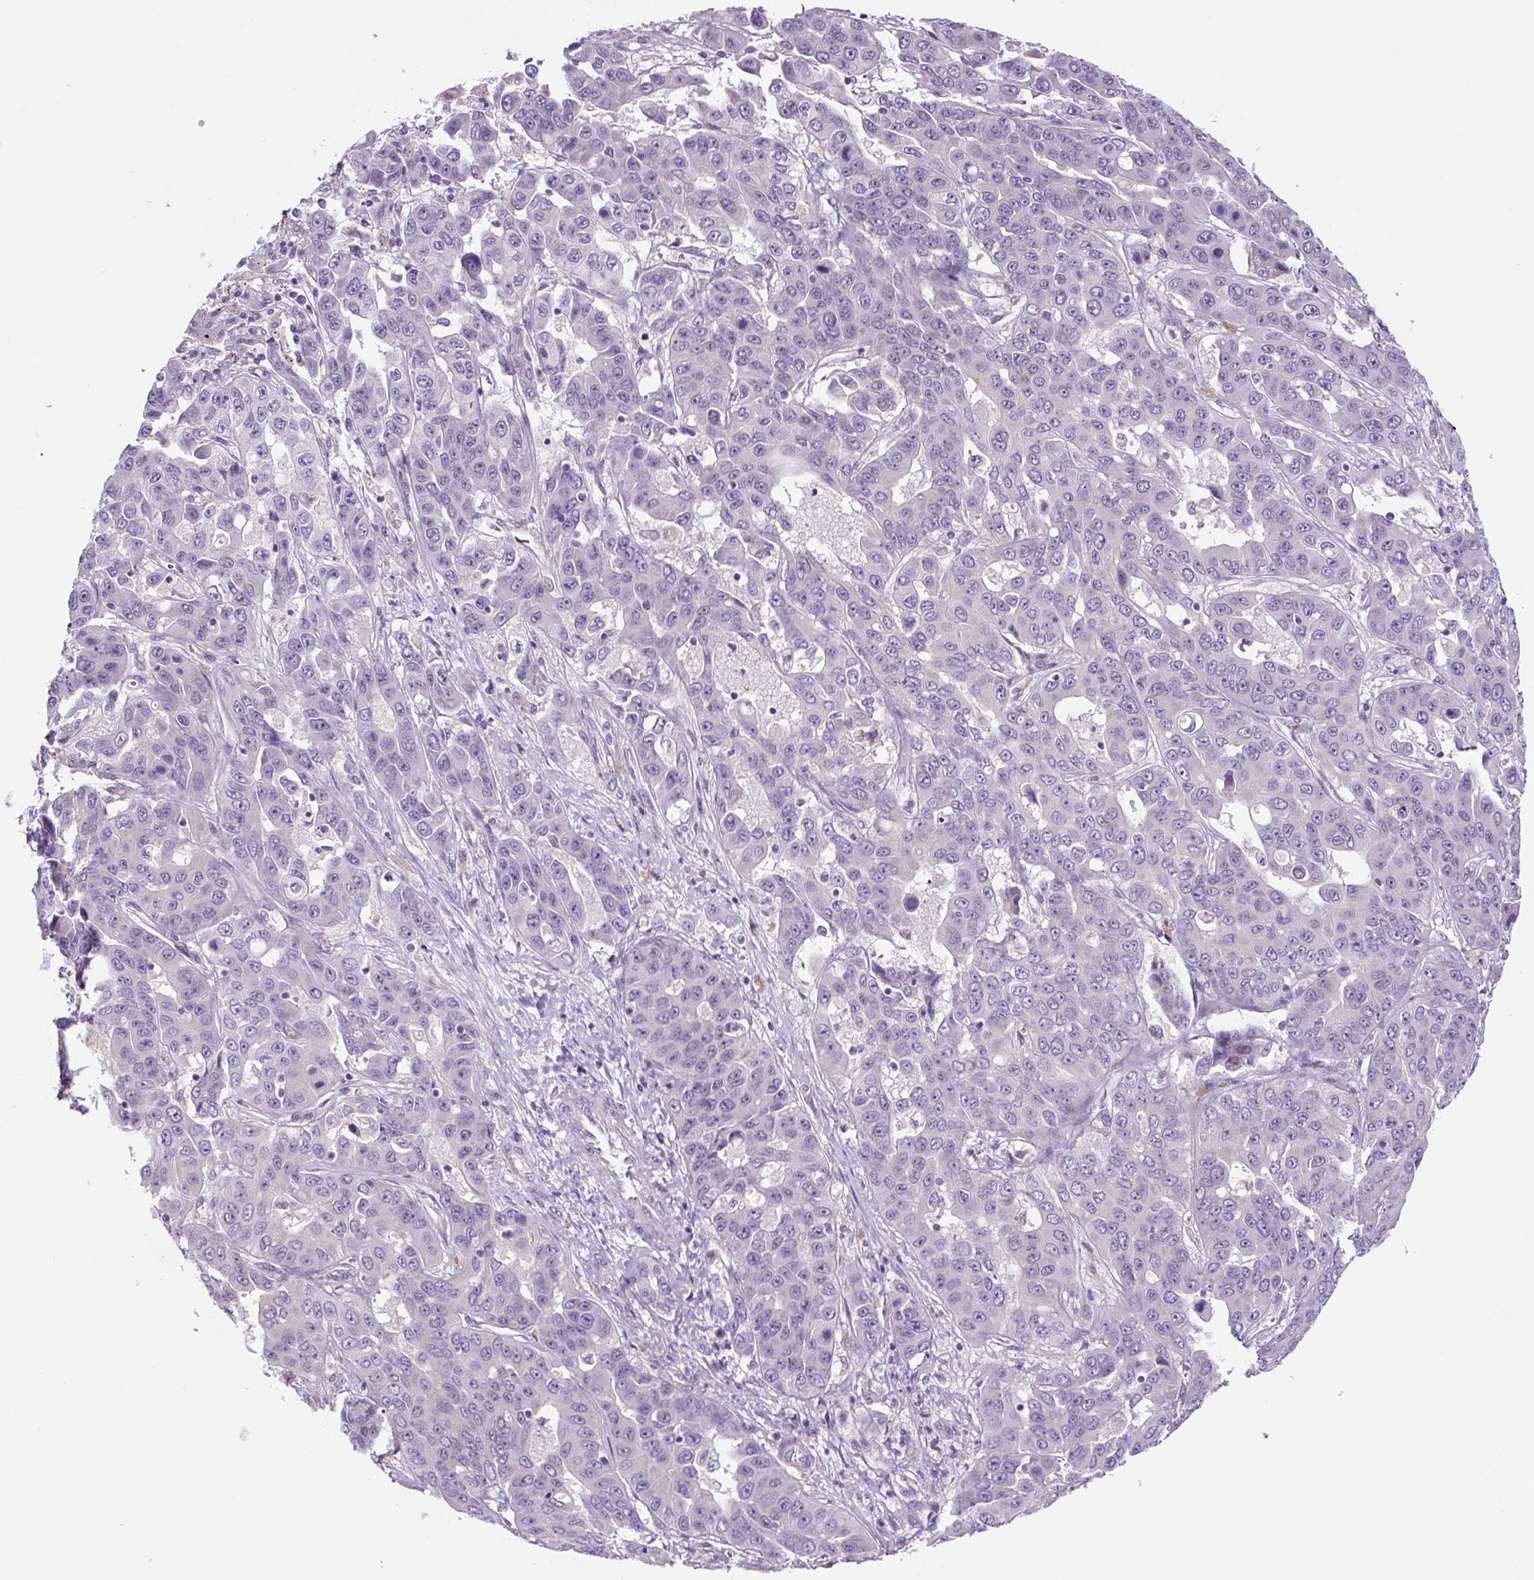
{"staining": {"intensity": "negative", "quantity": "none", "location": "none"}, "tissue": "liver cancer", "cell_type": "Tumor cells", "image_type": "cancer", "snomed": [{"axis": "morphology", "description": "Cholangiocarcinoma"}, {"axis": "topography", "description": "Liver"}], "caption": "A micrograph of liver cholangiocarcinoma stained for a protein reveals no brown staining in tumor cells.", "gene": "GORASP1", "patient": {"sex": "female", "age": 52}}